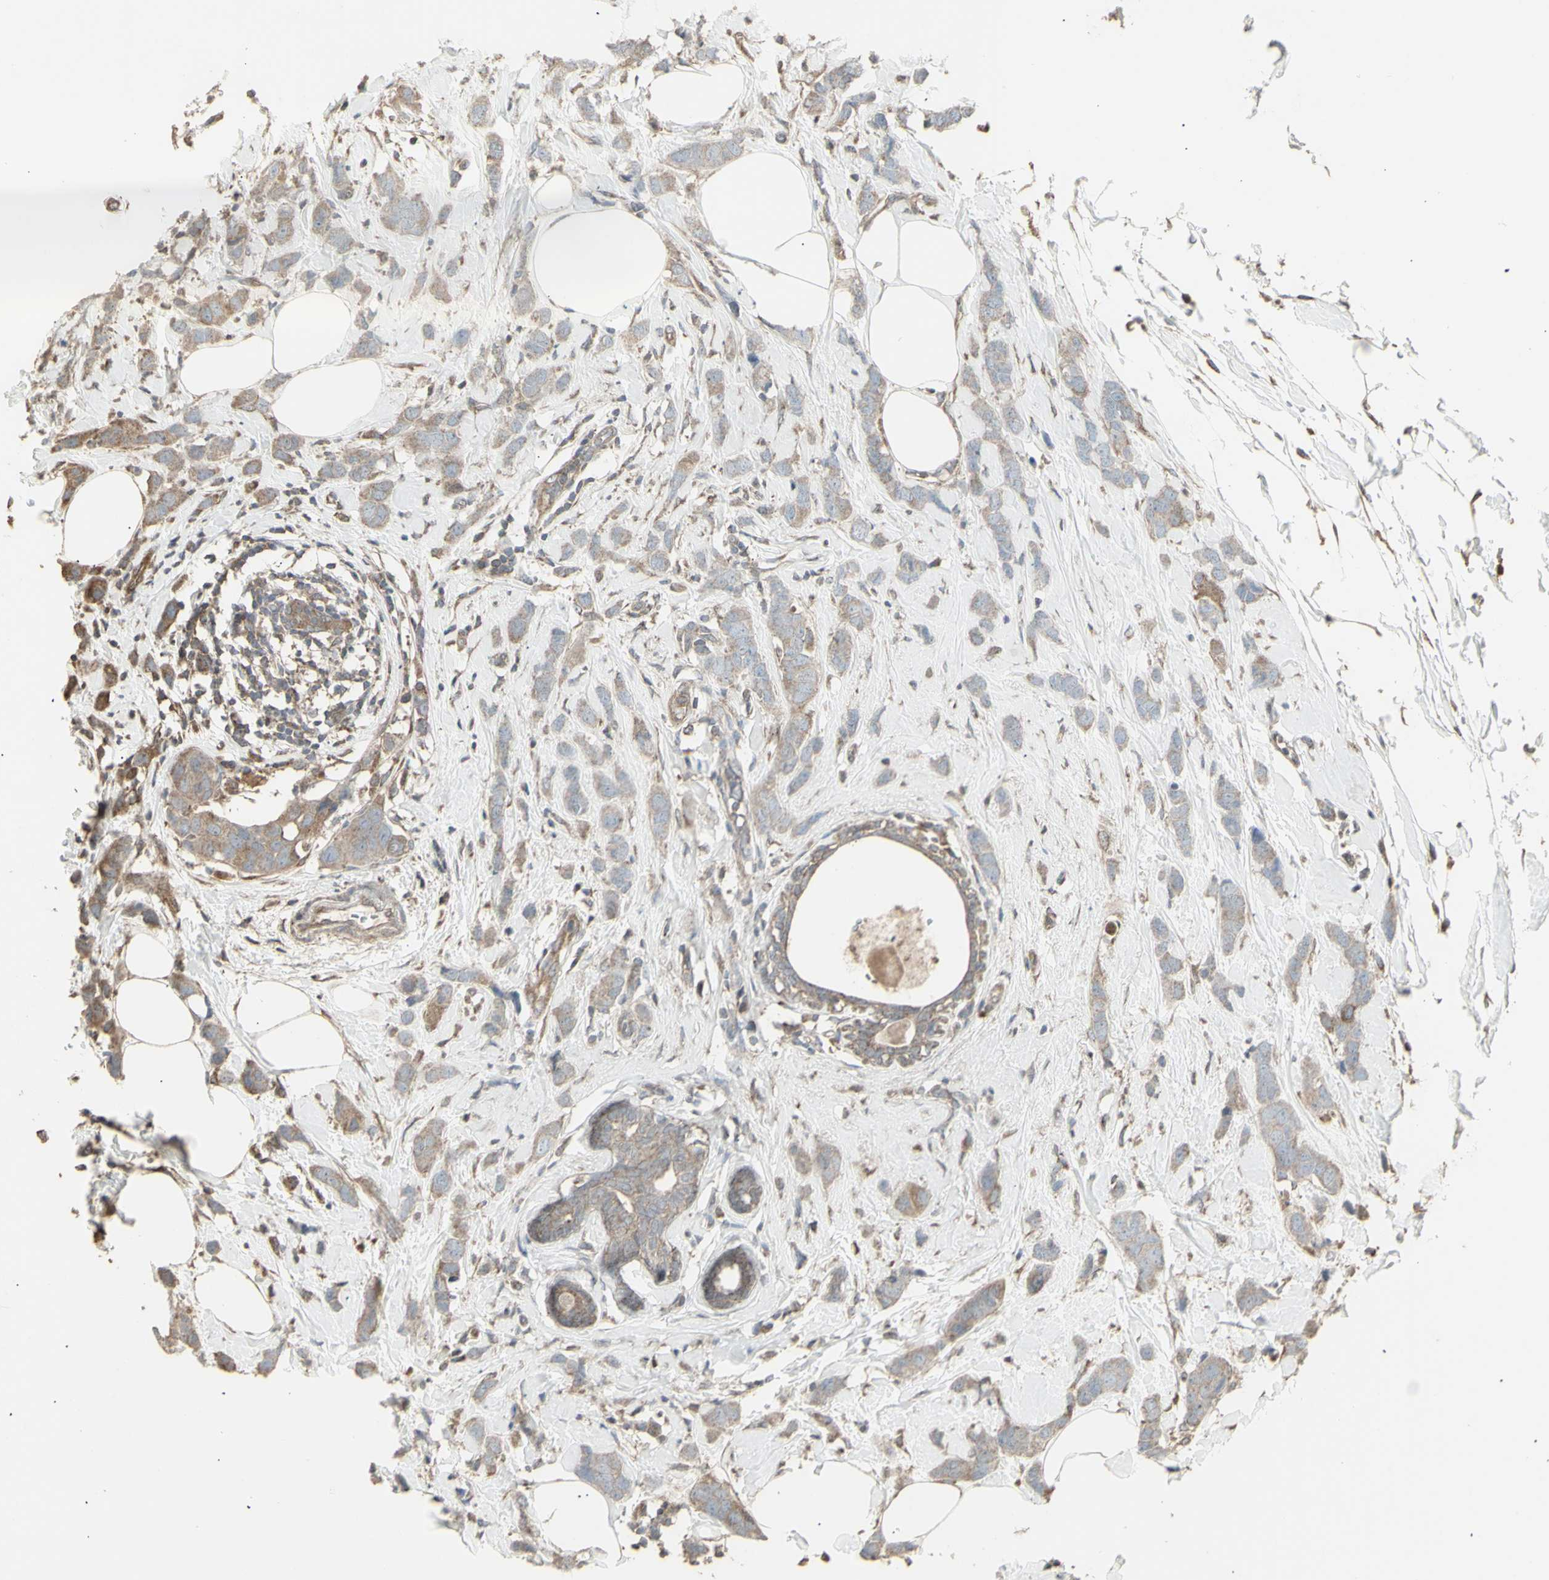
{"staining": {"intensity": "weak", "quantity": ">75%", "location": "cytoplasmic/membranous"}, "tissue": "breast cancer", "cell_type": "Tumor cells", "image_type": "cancer", "snomed": [{"axis": "morphology", "description": "Normal tissue, NOS"}, {"axis": "morphology", "description": "Duct carcinoma"}, {"axis": "topography", "description": "Breast"}], "caption": "High-magnification brightfield microscopy of breast cancer stained with DAB (3,3'-diaminobenzidine) (brown) and counterstained with hematoxylin (blue). tumor cells exhibit weak cytoplasmic/membranous positivity is appreciated in approximately>75% of cells.", "gene": "RNASEL", "patient": {"sex": "female", "age": 50}}